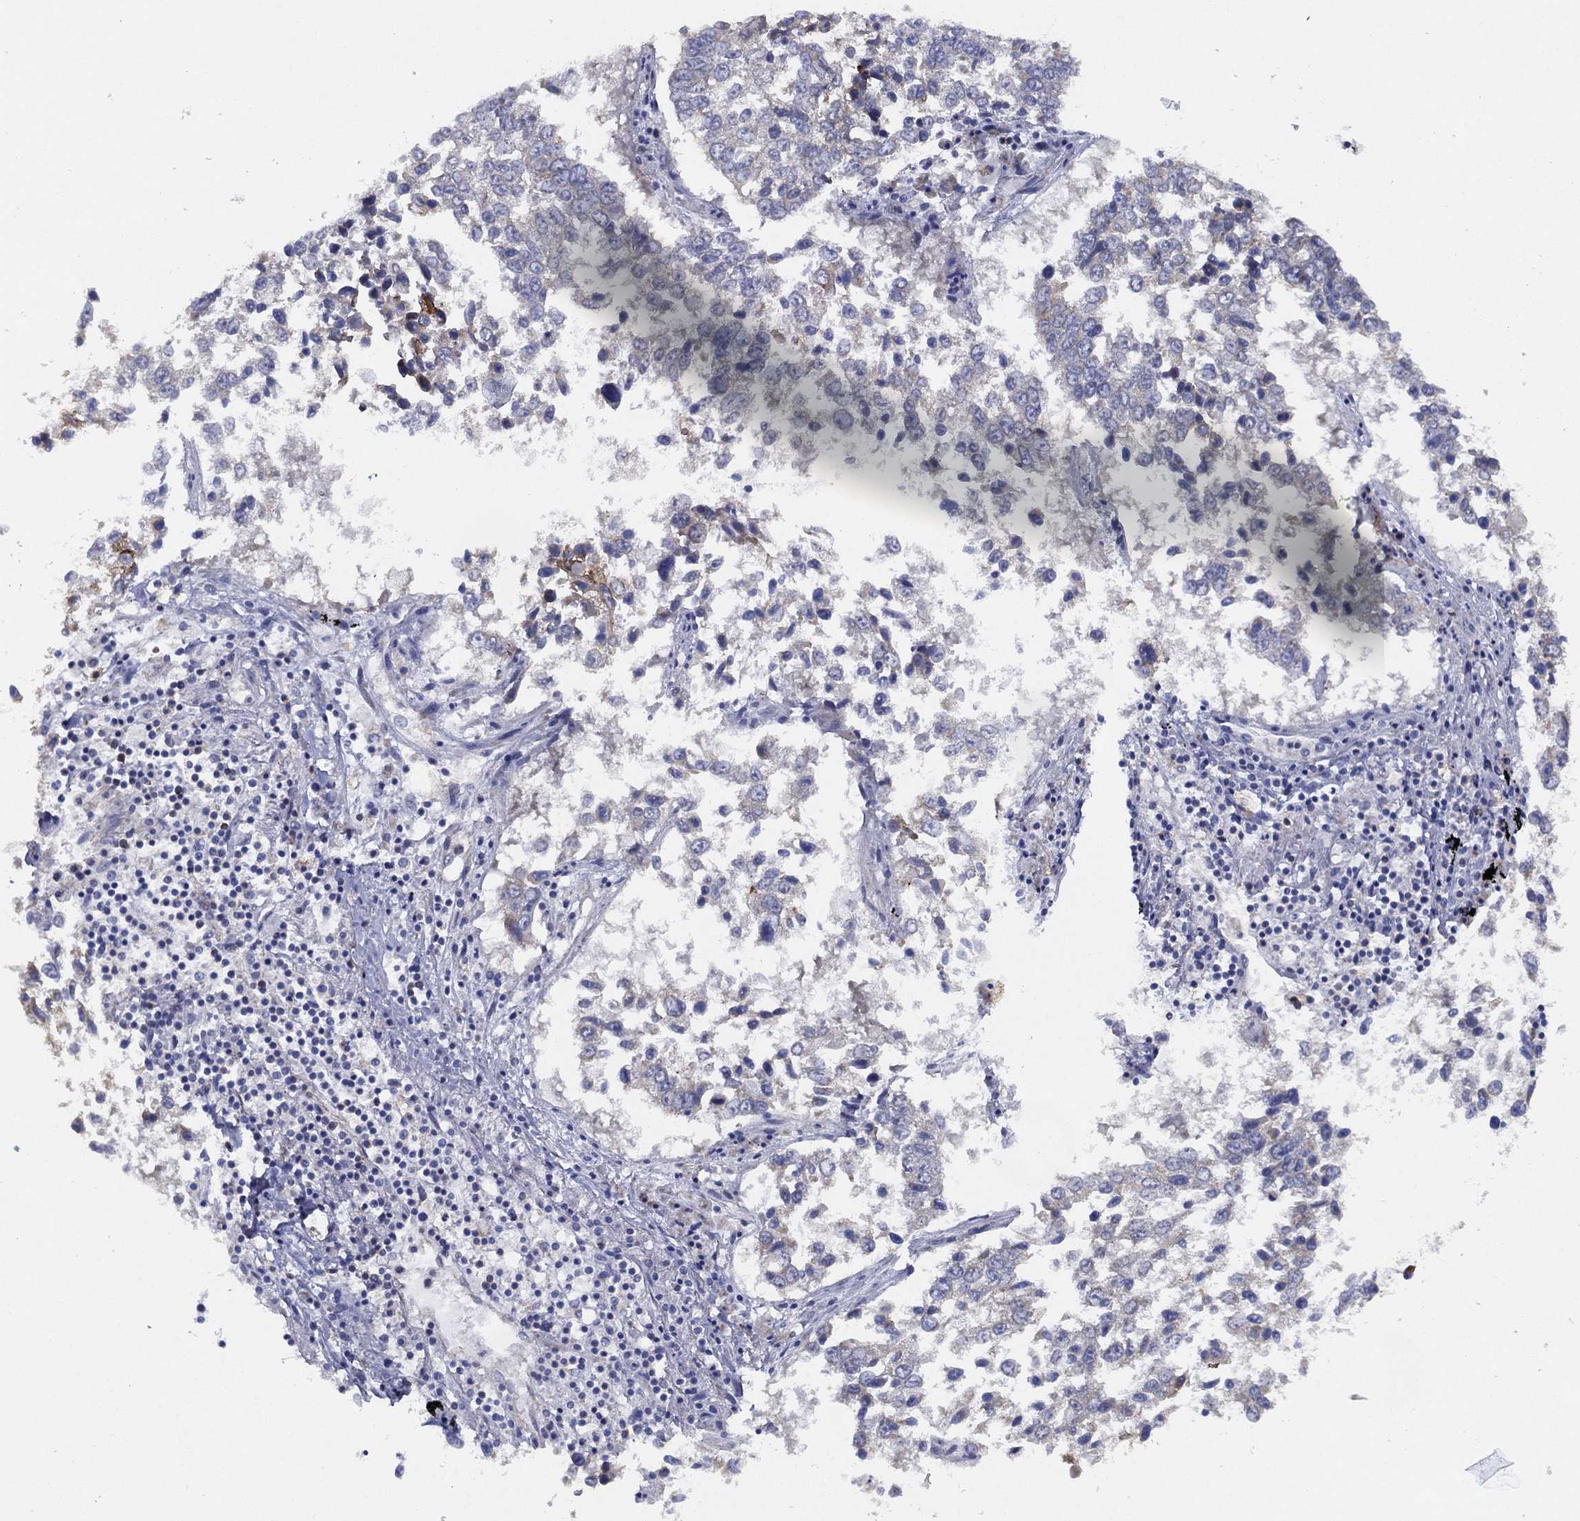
{"staining": {"intensity": "negative", "quantity": "none", "location": "none"}, "tissue": "lung cancer", "cell_type": "Tumor cells", "image_type": "cancer", "snomed": [{"axis": "morphology", "description": "Squamous cell carcinoma, NOS"}, {"axis": "topography", "description": "Lung"}], "caption": "The image demonstrates no significant positivity in tumor cells of squamous cell carcinoma (lung).", "gene": "ZNF223", "patient": {"sex": "male", "age": 82}}